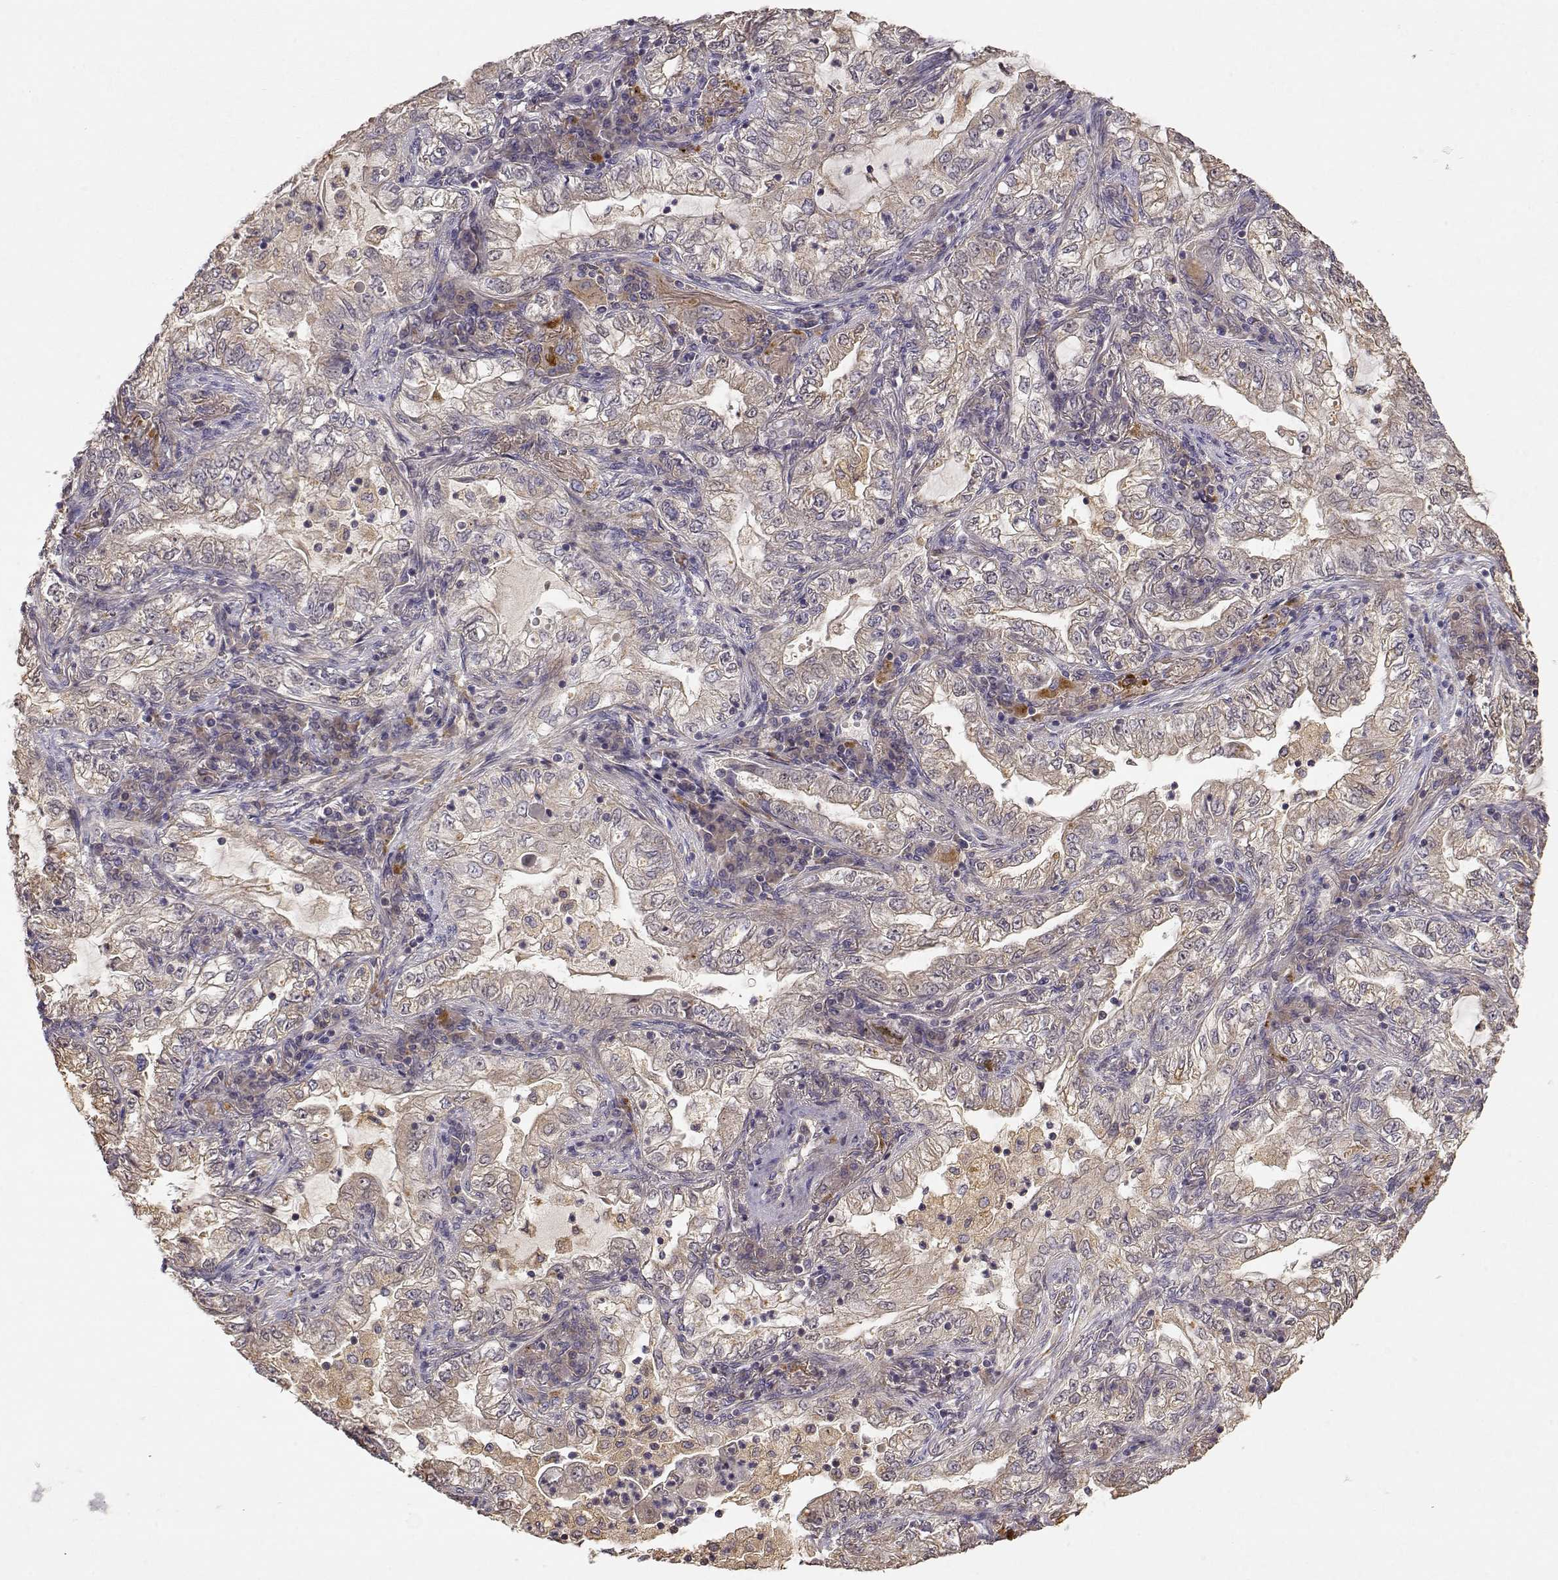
{"staining": {"intensity": "weak", "quantity": "25%-75%", "location": "cytoplasmic/membranous"}, "tissue": "lung cancer", "cell_type": "Tumor cells", "image_type": "cancer", "snomed": [{"axis": "morphology", "description": "Adenocarcinoma, NOS"}, {"axis": "topography", "description": "Lung"}], "caption": "An immunohistochemistry (IHC) photomicrograph of tumor tissue is shown. Protein staining in brown highlights weak cytoplasmic/membranous positivity in lung adenocarcinoma within tumor cells.", "gene": "CRIM1", "patient": {"sex": "female", "age": 73}}